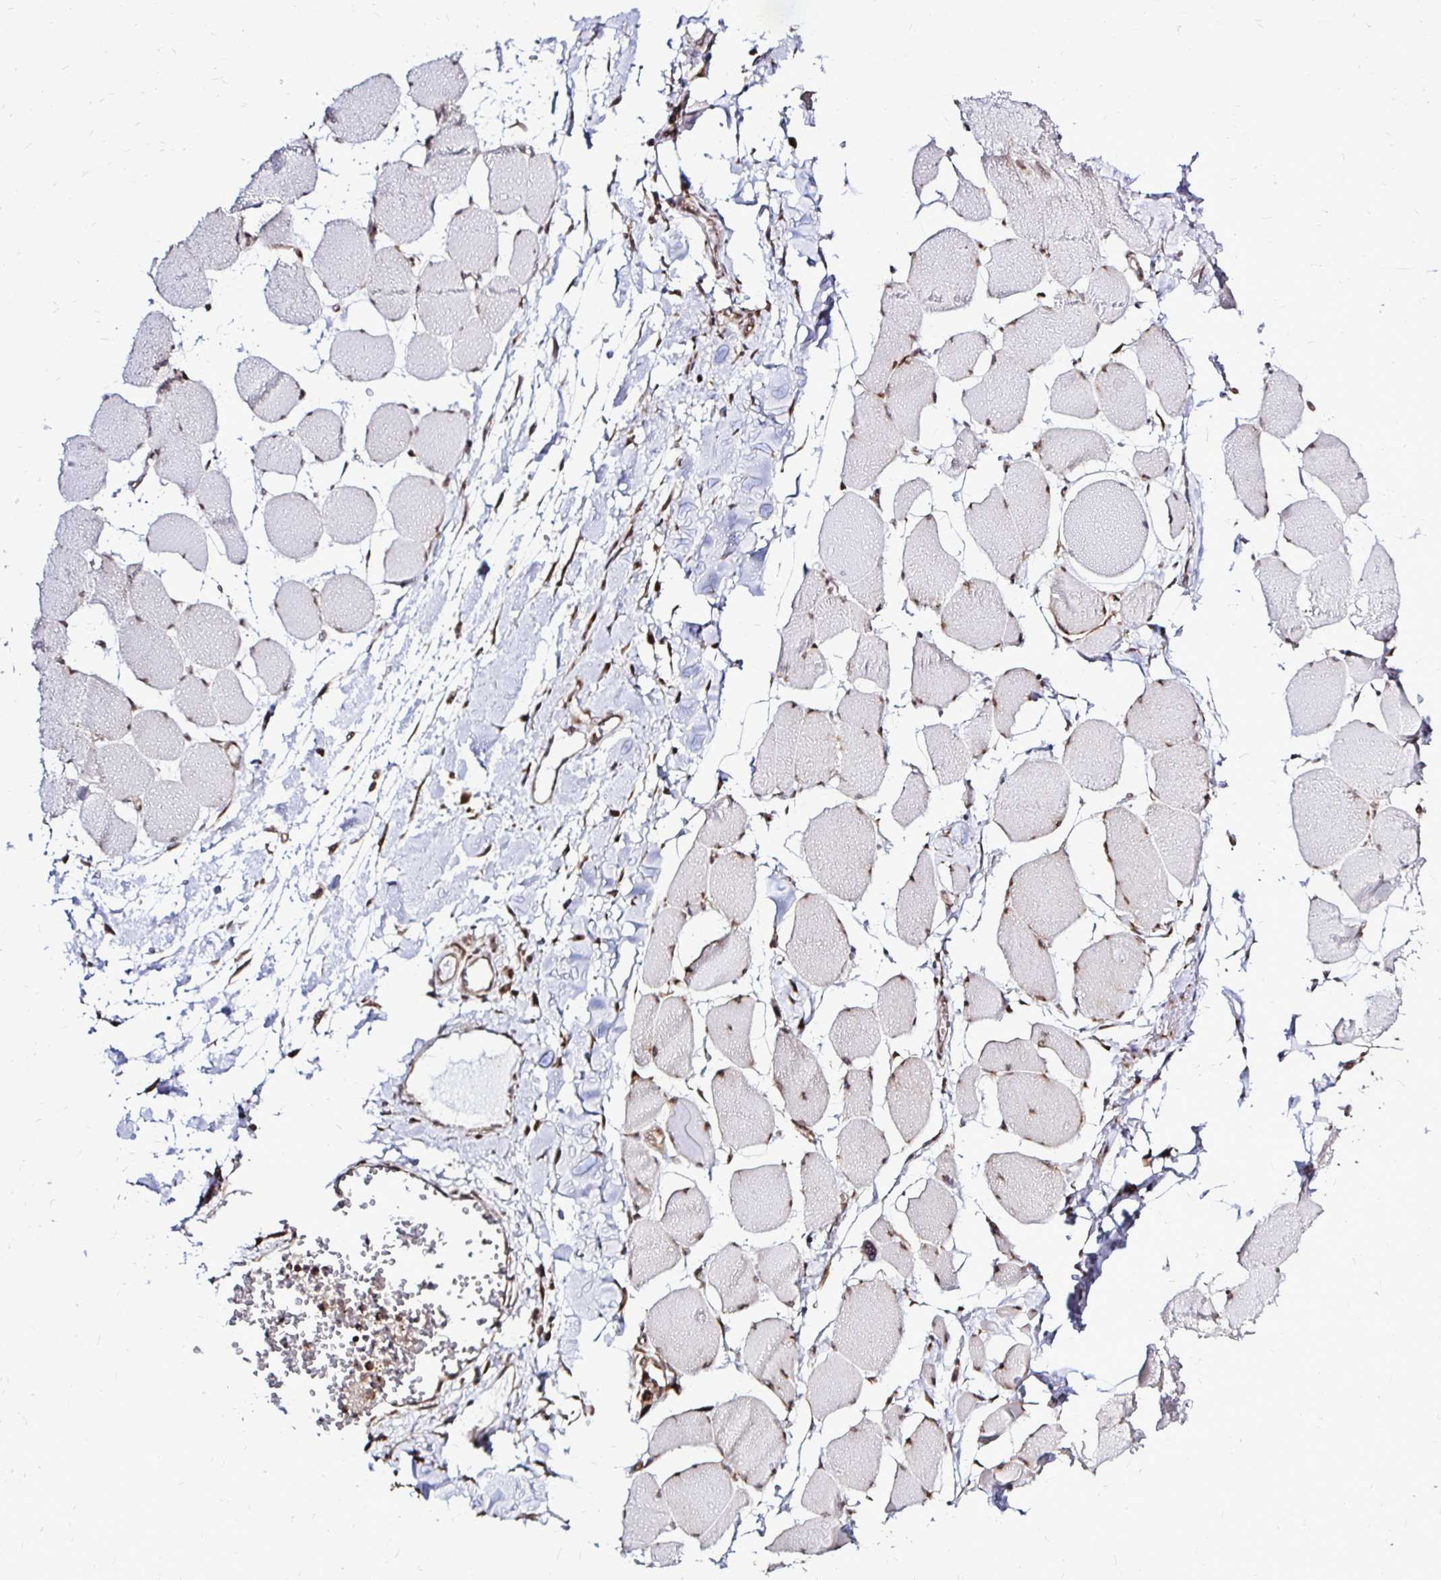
{"staining": {"intensity": "moderate", "quantity": ">75%", "location": "nuclear"}, "tissue": "skeletal muscle", "cell_type": "Myocytes", "image_type": "normal", "snomed": [{"axis": "morphology", "description": "Normal tissue, NOS"}, {"axis": "topography", "description": "Skeletal muscle"}], "caption": "Protein expression by IHC exhibits moderate nuclear staining in approximately >75% of myocytes in unremarkable skeletal muscle. (brown staining indicates protein expression, while blue staining denotes nuclei).", "gene": "FMR1", "patient": {"sex": "female", "age": 75}}